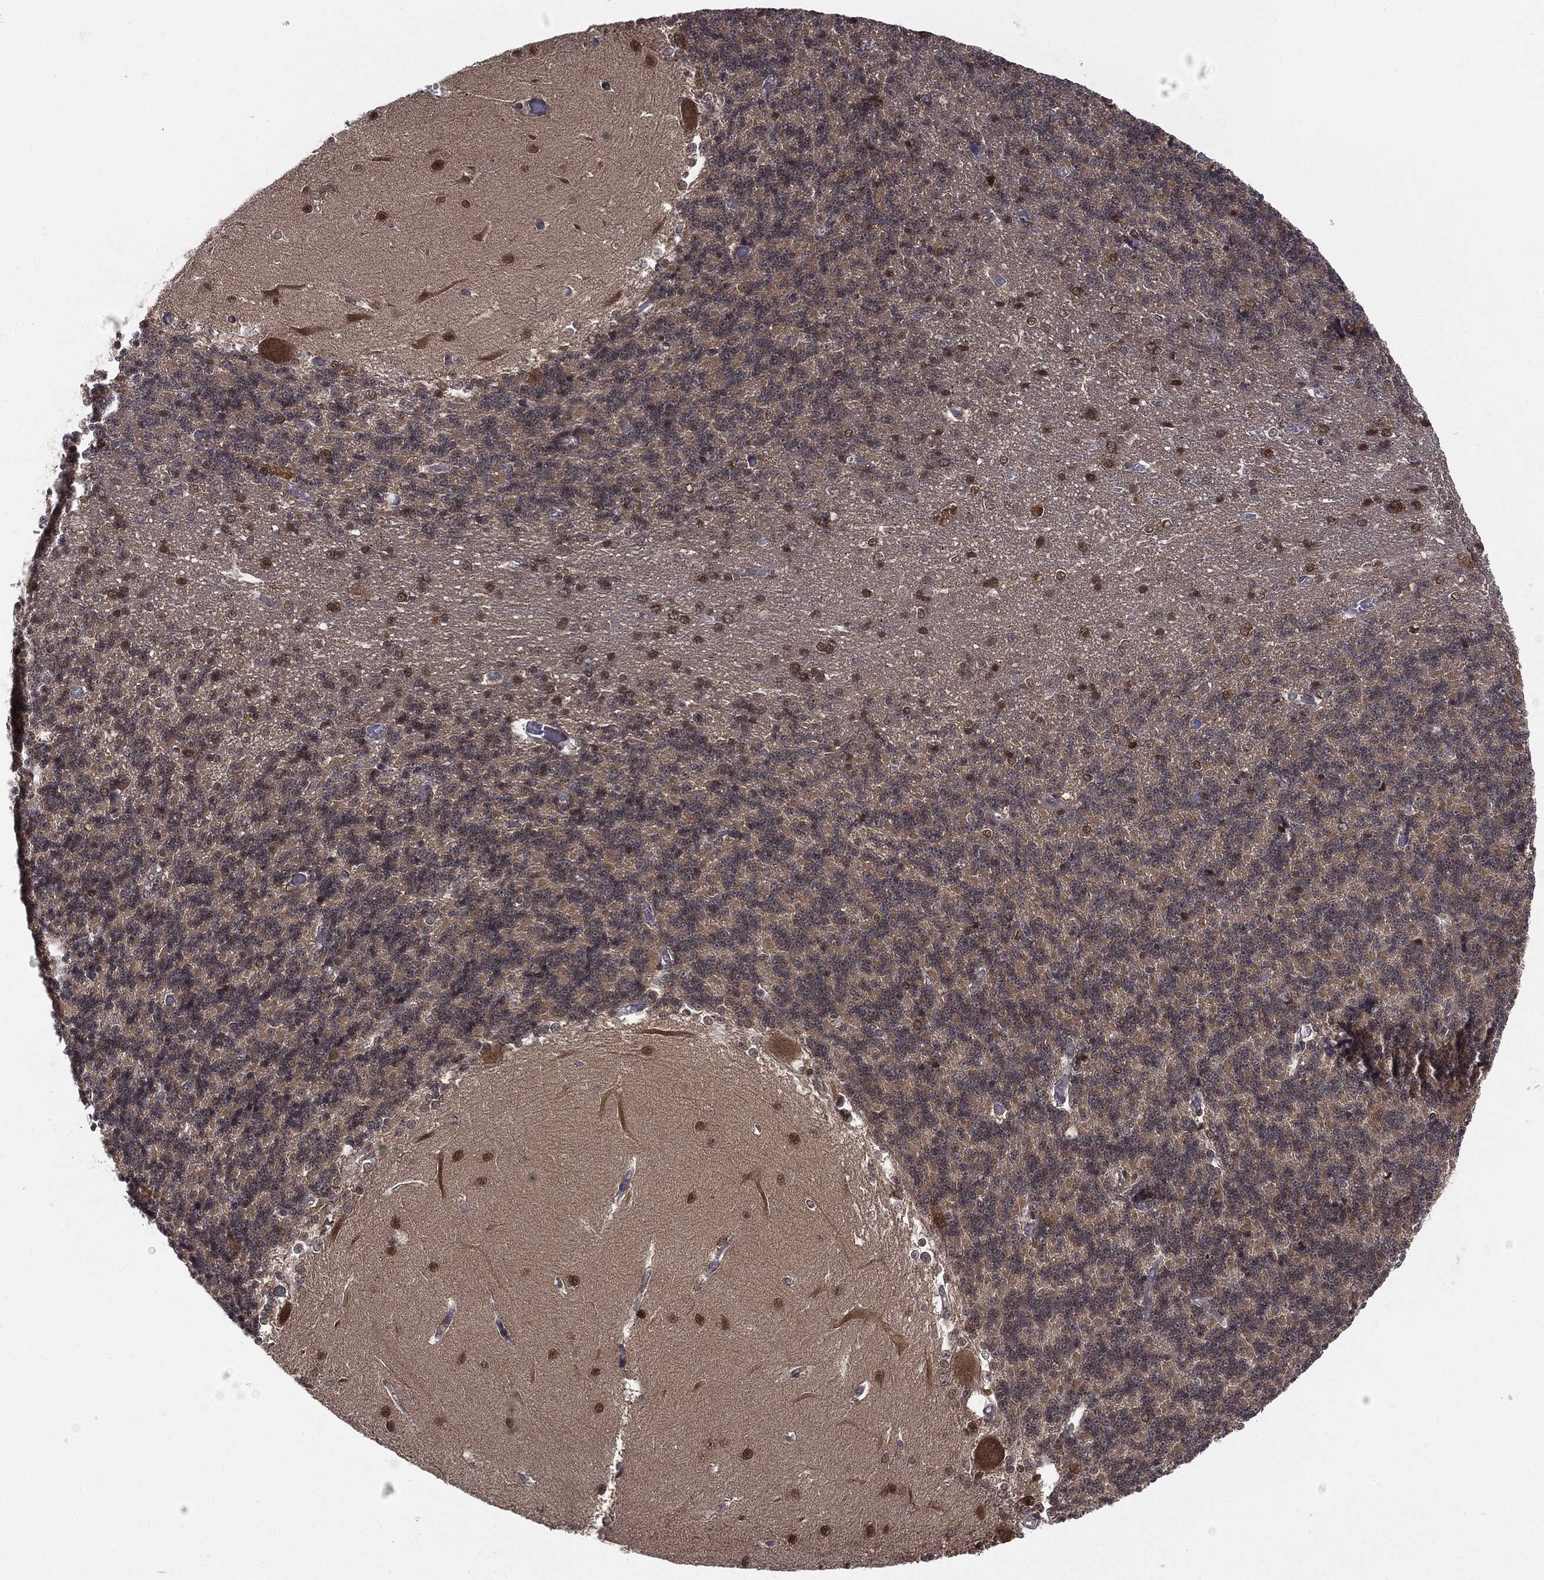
{"staining": {"intensity": "moderate", "quantity": "<25%", "location": "cytoplasmic/membranous"}, "tissue": "cerebellum", "cell_type": "Cells in granular layer", "image_type": "normal", "snomed": [{"axis": "morphology", "description": "Normal tissue, NOS"}, {"axis": "topography", "description": "Cerebellum"}], "caption": "A brown stain shows moderate cytoplasmic/membranous staining of a protein in cells in granular layer of benign human cerebellum. (Brightfield microscopy of DAB IHC at high magnification).", "gene": "KRT7", "patient": {"sex": "male", "age": 37}}